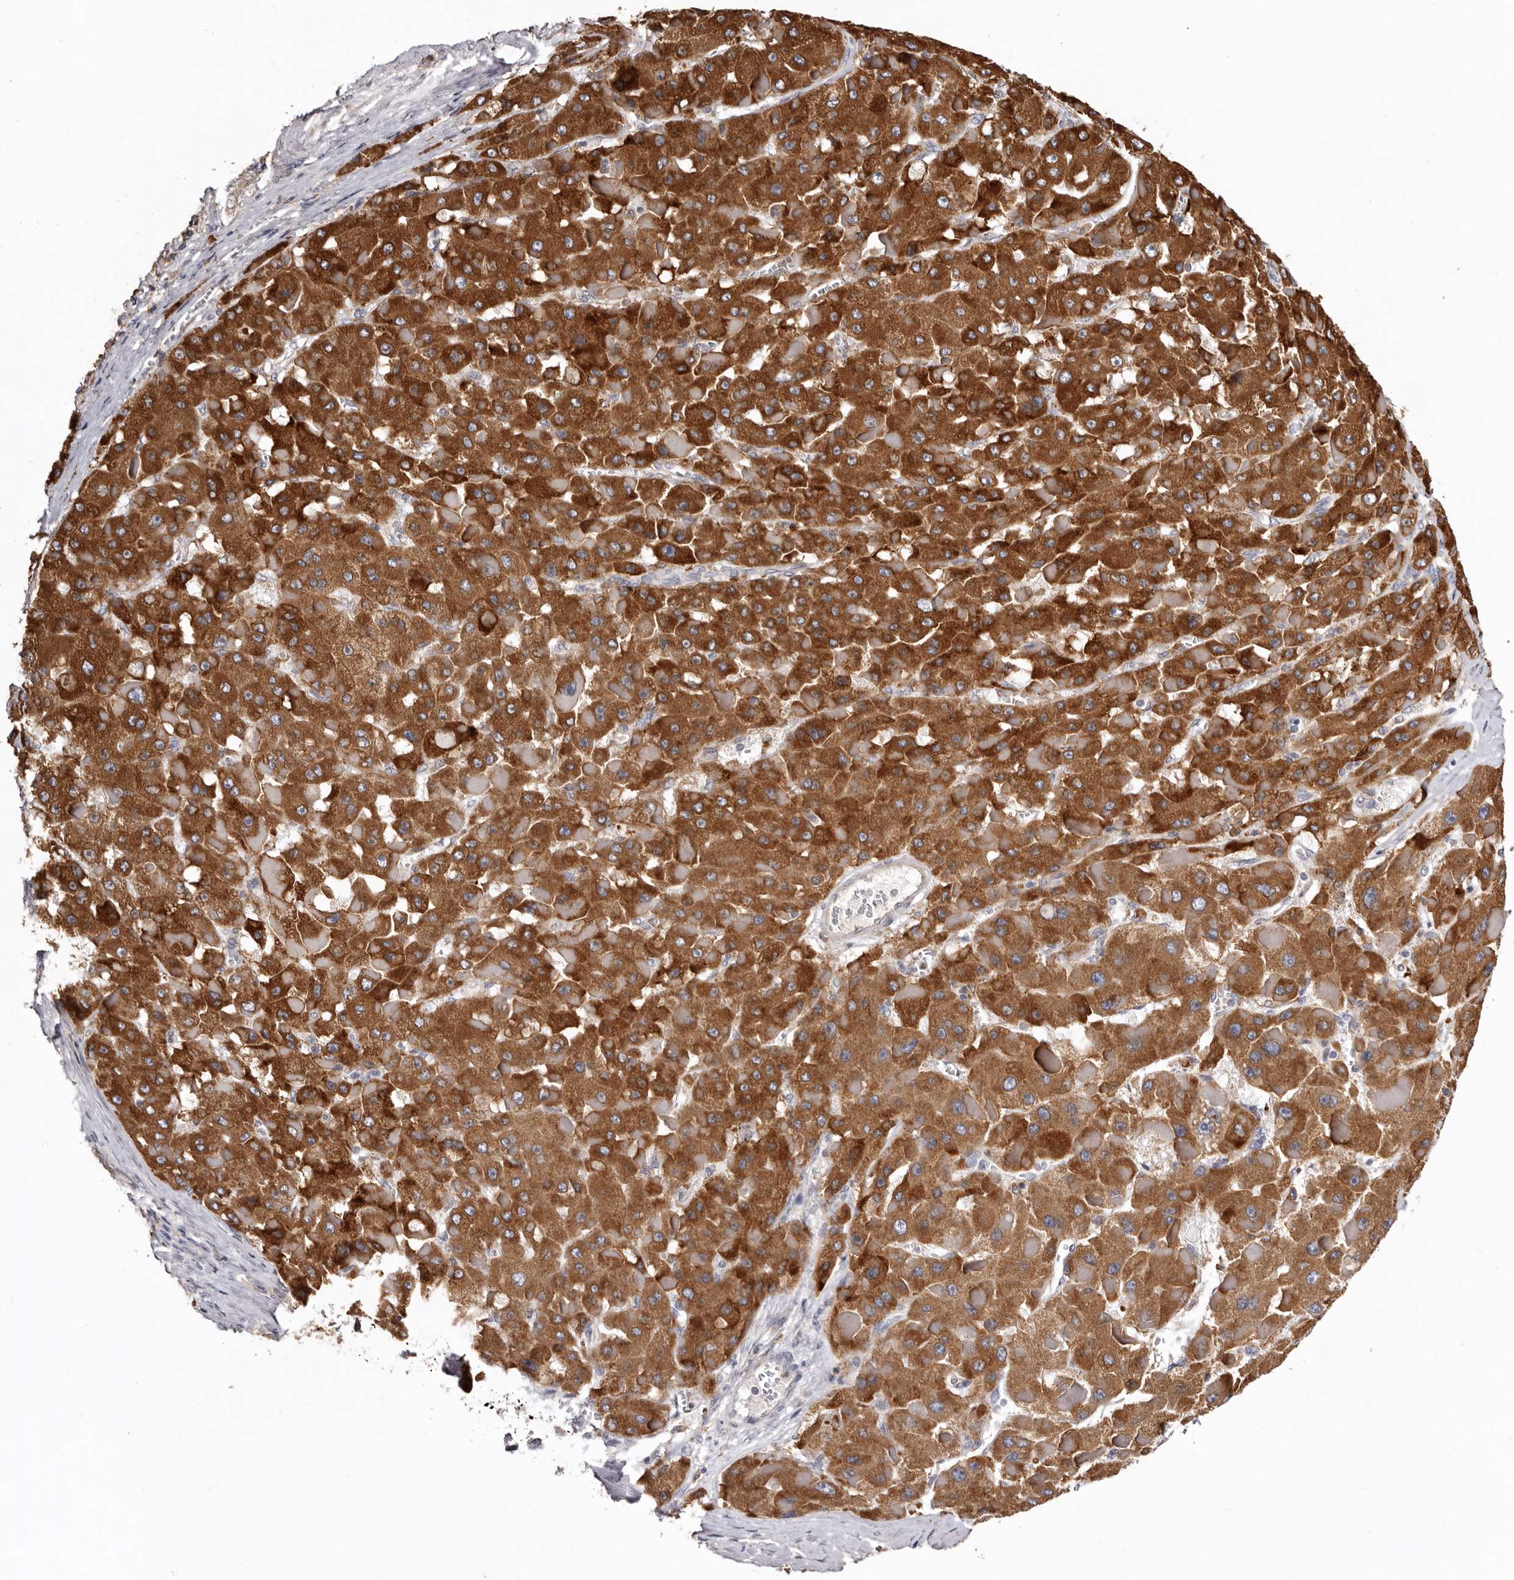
{"staining": {"intensity": "strong", "quantity": ">75%", "location": "cytoplasmic/membranous"}, "tissue": "liver cancer", "cell_type": "Tumor cells", "image_type": "cancer", "snomed": [{"axis": "morphology", "description": "Carcinoma, Hepatocellular, NOS"}, {"axis": "topography", "description": "Liver"}], "caption": "Liver hepatocellular carcinoma tissue shows strong cytoplasmic/membranous positivity in about >75% of tumor cells", "gene": "INKA2", "patient": {"sex": "female", "age": 73}}